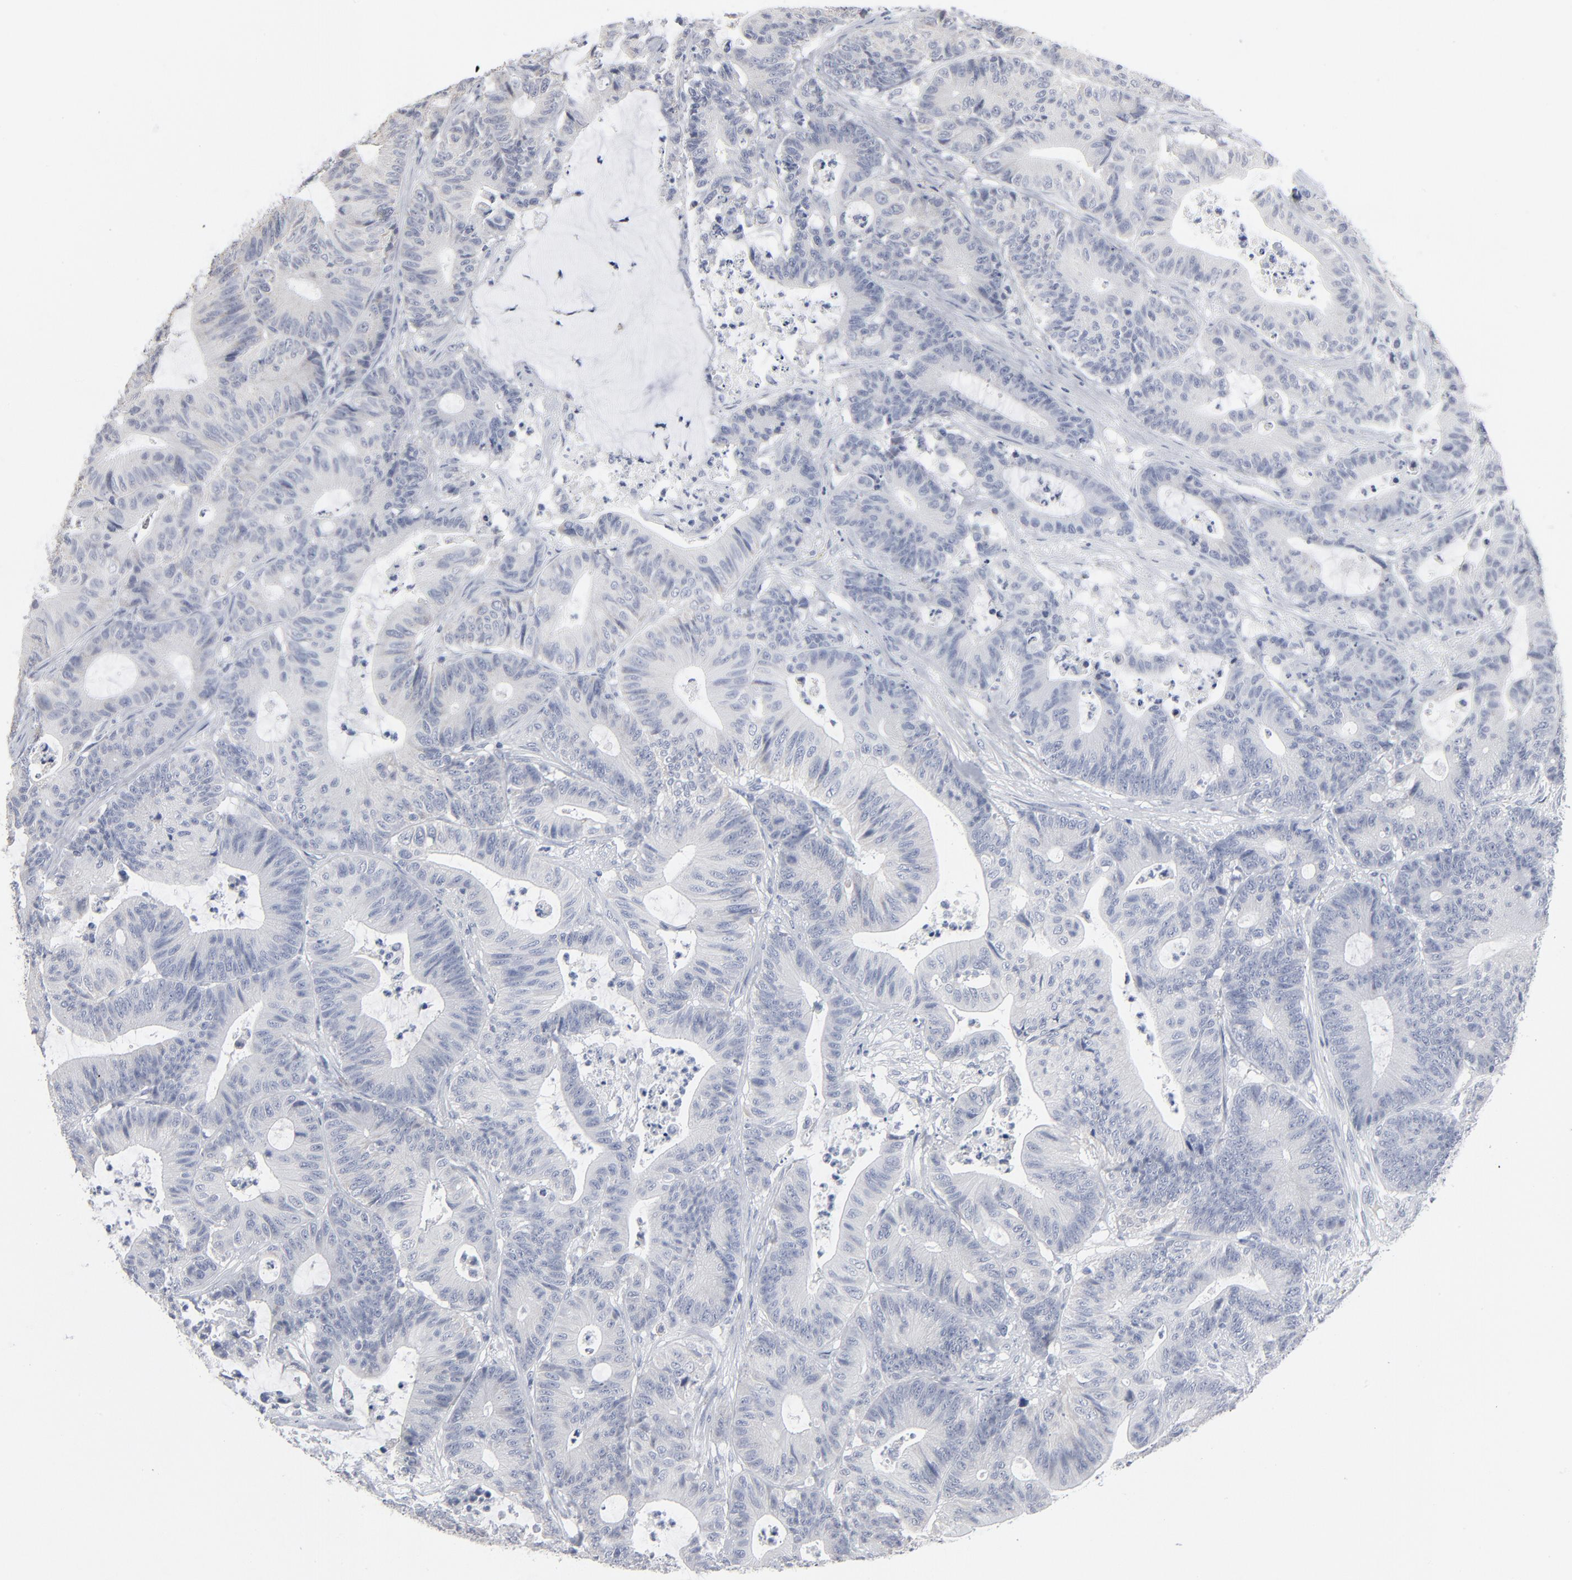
{"staining": {"intensity": "negative", "quantity": "none", "location": "none"}, "tissue": "colorectal cancer", "cell_type": "Tumor cells", "image_type": "cancer", "snomed": [{"axis": "morphology", "description": "Adenocarcinoma, NOS"}, {"axis": "topography", "description": "Colon"}], "caption": "Tumor cells are negative for protein expression in human colorectal cancer.", "gene": "PAGE1", "patient": {"sex": "female", "age": 84}}